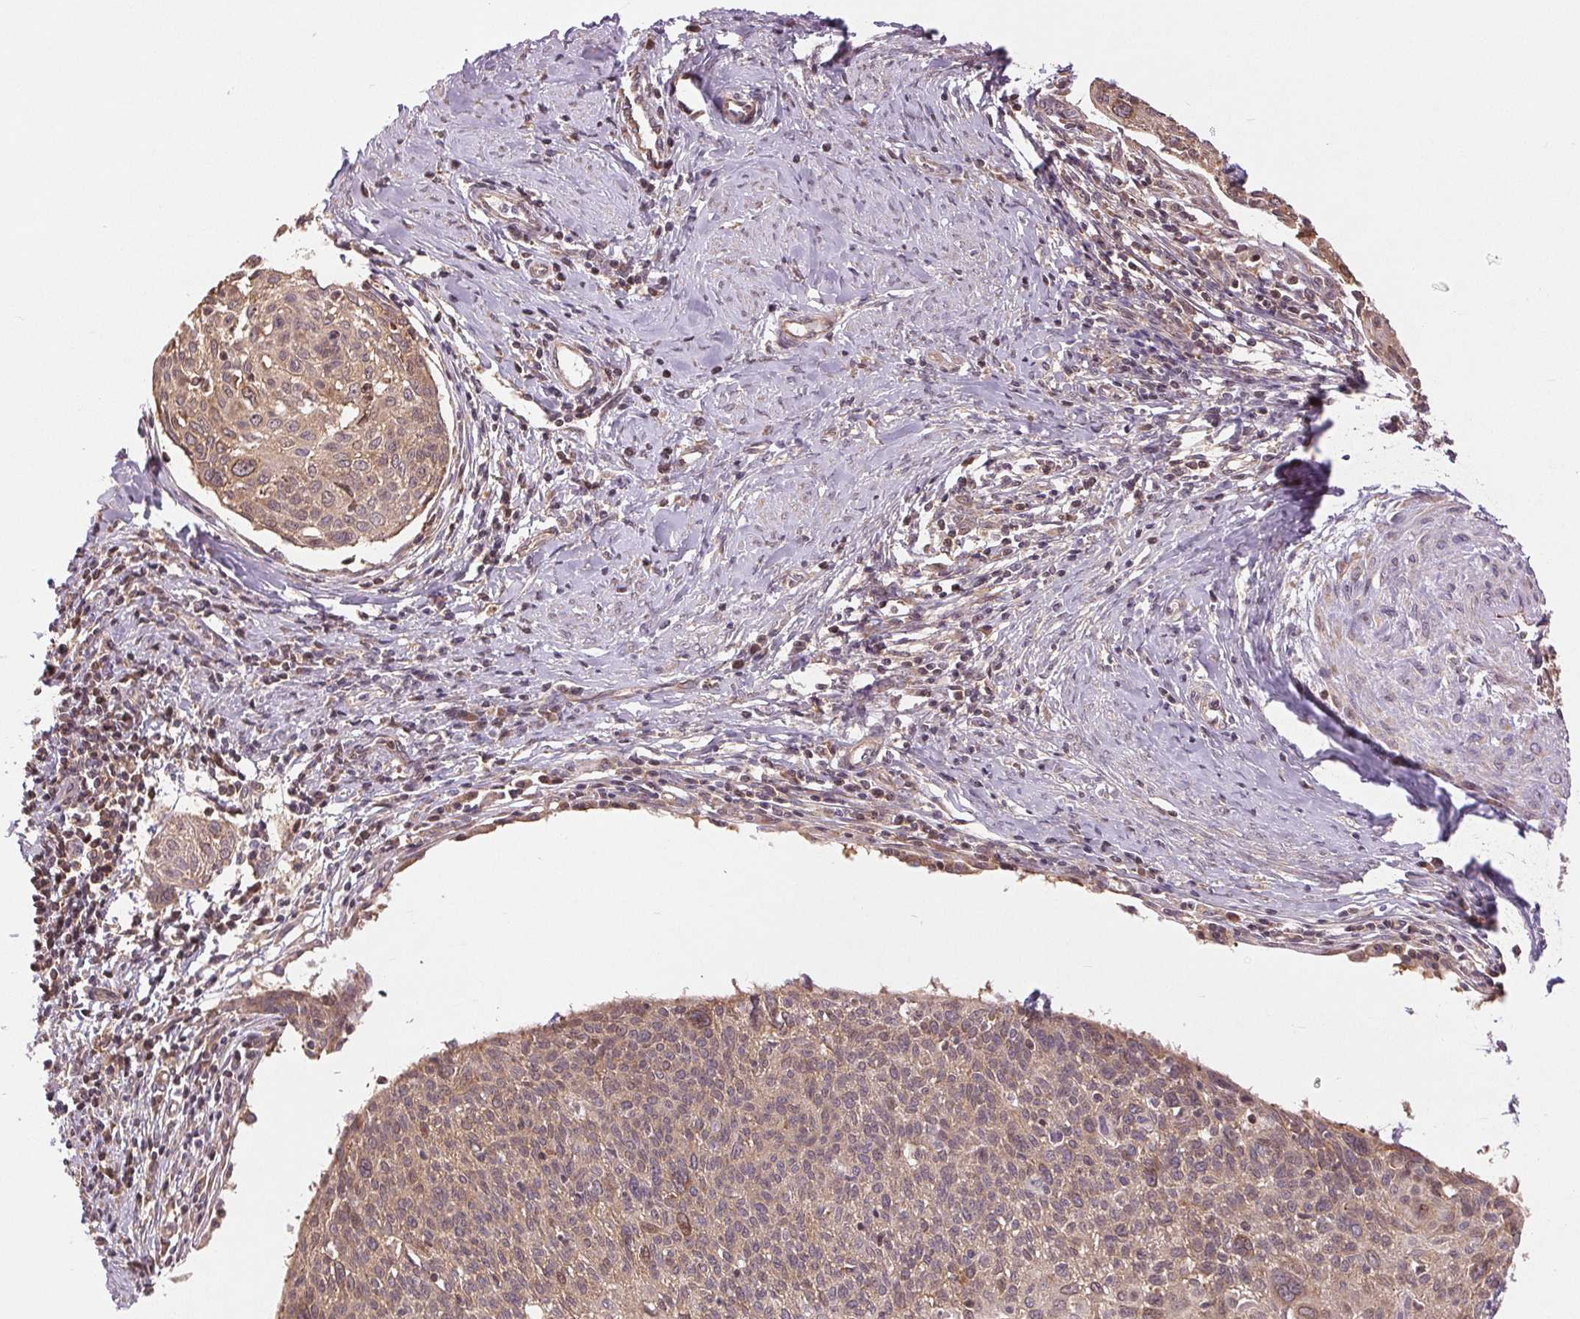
{"staining": {"intensity": "moderate", "quantity": ">75%", "location": "cytoplasmic/membranous,nuclear"}, "tissue": "cervical cancer", "cell_type": "Tumor cells", "image_type": "cancer", "snomed": [{"axis": "morphology", "description": "Squamous cell carcinoma, NOS"}, {"axis": "topography", "description": "Cervix"}], "caption": "Cervical squamous cell carcinoma stained with a protein marker demonstrates moderate staining in tumor cells.", "gene": "BTF3L4", "patient": {"sex": "female", "age": 49}}